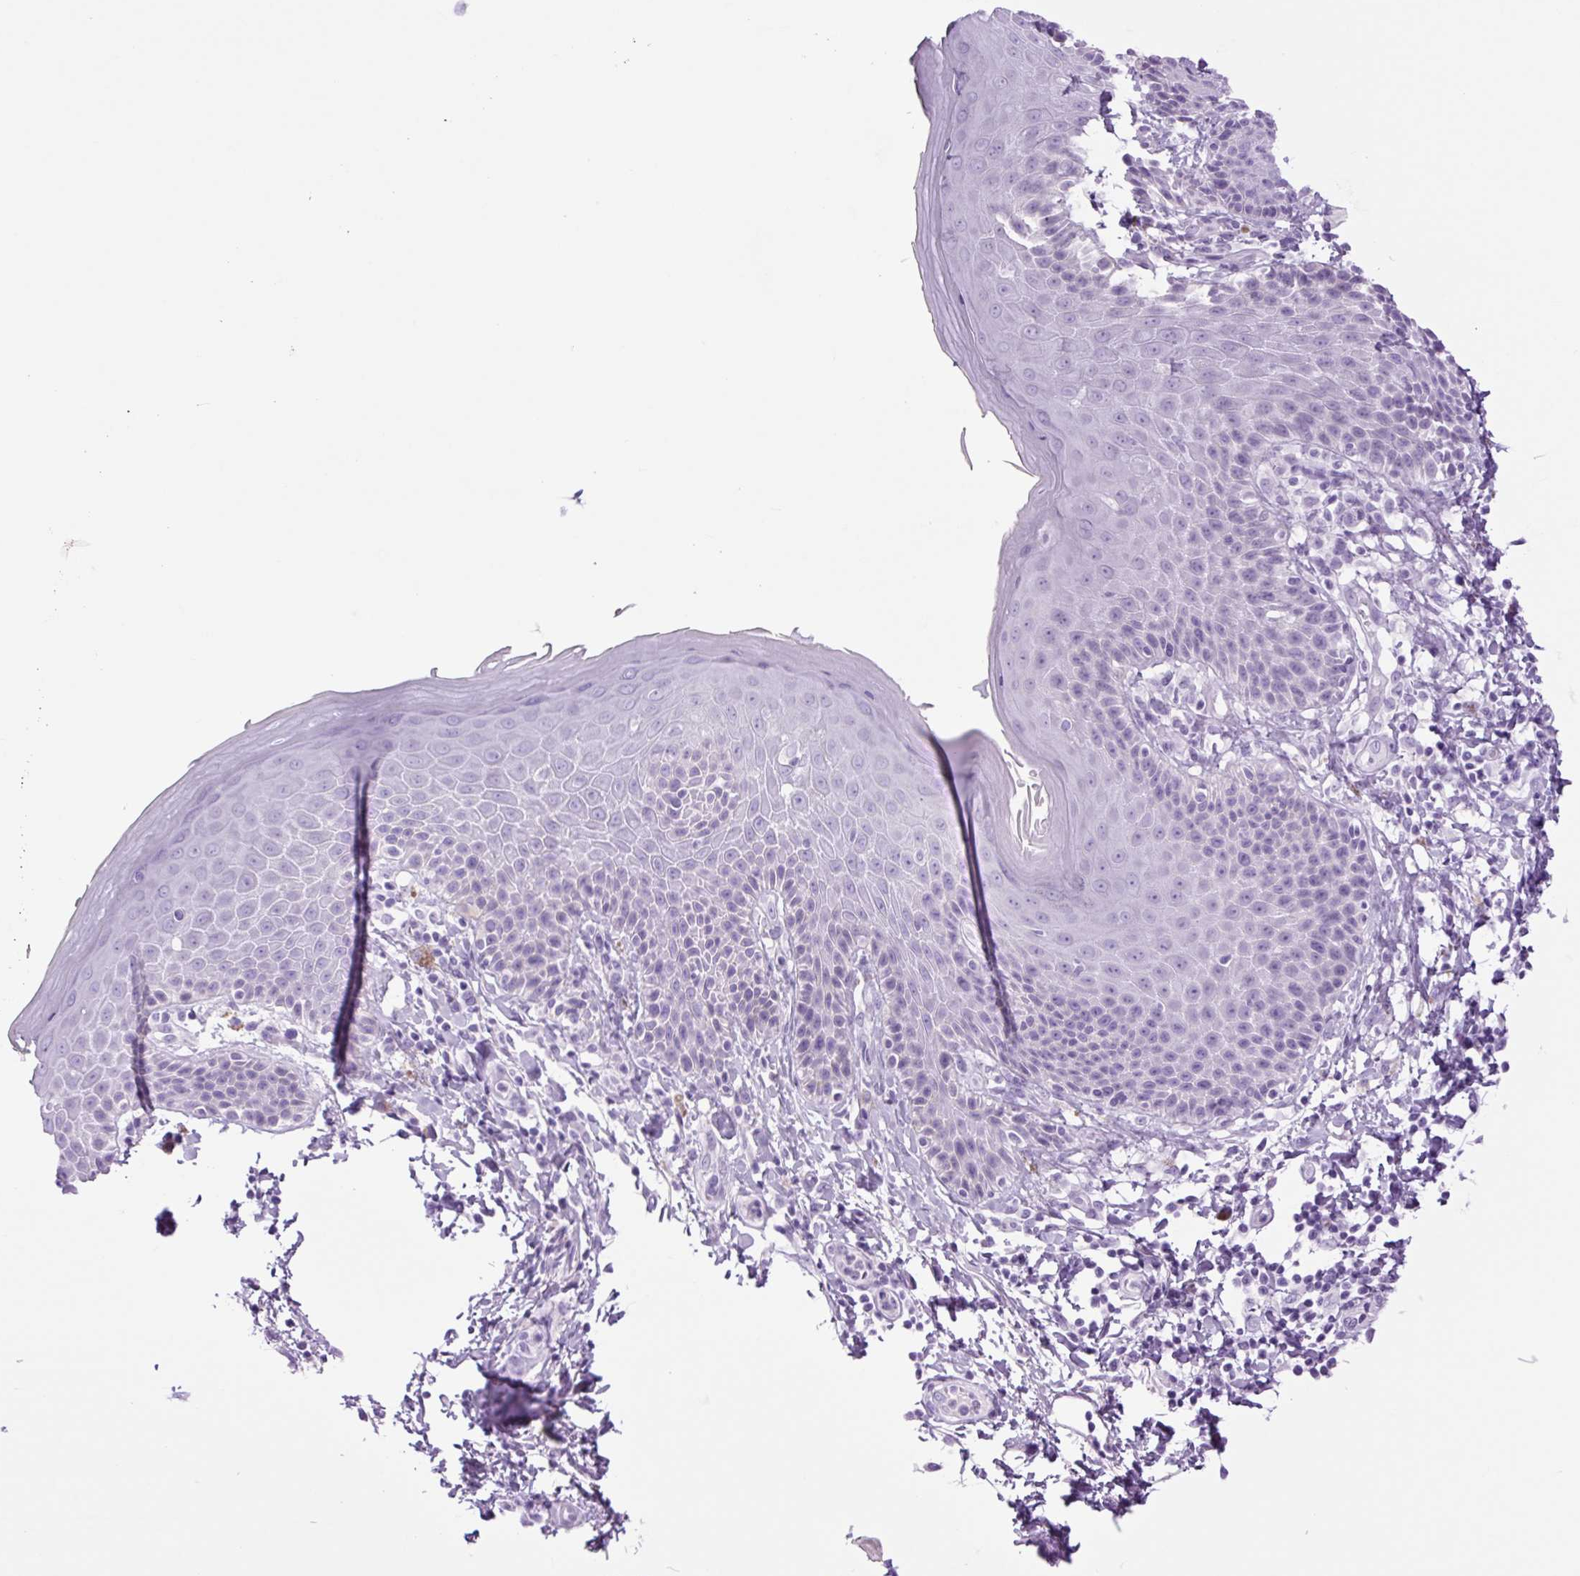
{"staining": {"intensity": "negative", "quantity": "none", "location": "none"}, "tissue": "skin", "cell_type": "Epidermal cells", "image_type": "normal", "snomed": [{"axis": "morphology", "description": "Normal tissue, NOS"}, {"axis": "topography", "description": "Peripheral nerve tissue"}], "caption": "Immunohistochemistry (IHC) of unremarkable skin reveals no staining in epidermal cells.", "gene": "TFF2", "patient": {"sex": "male", "age": 51}}